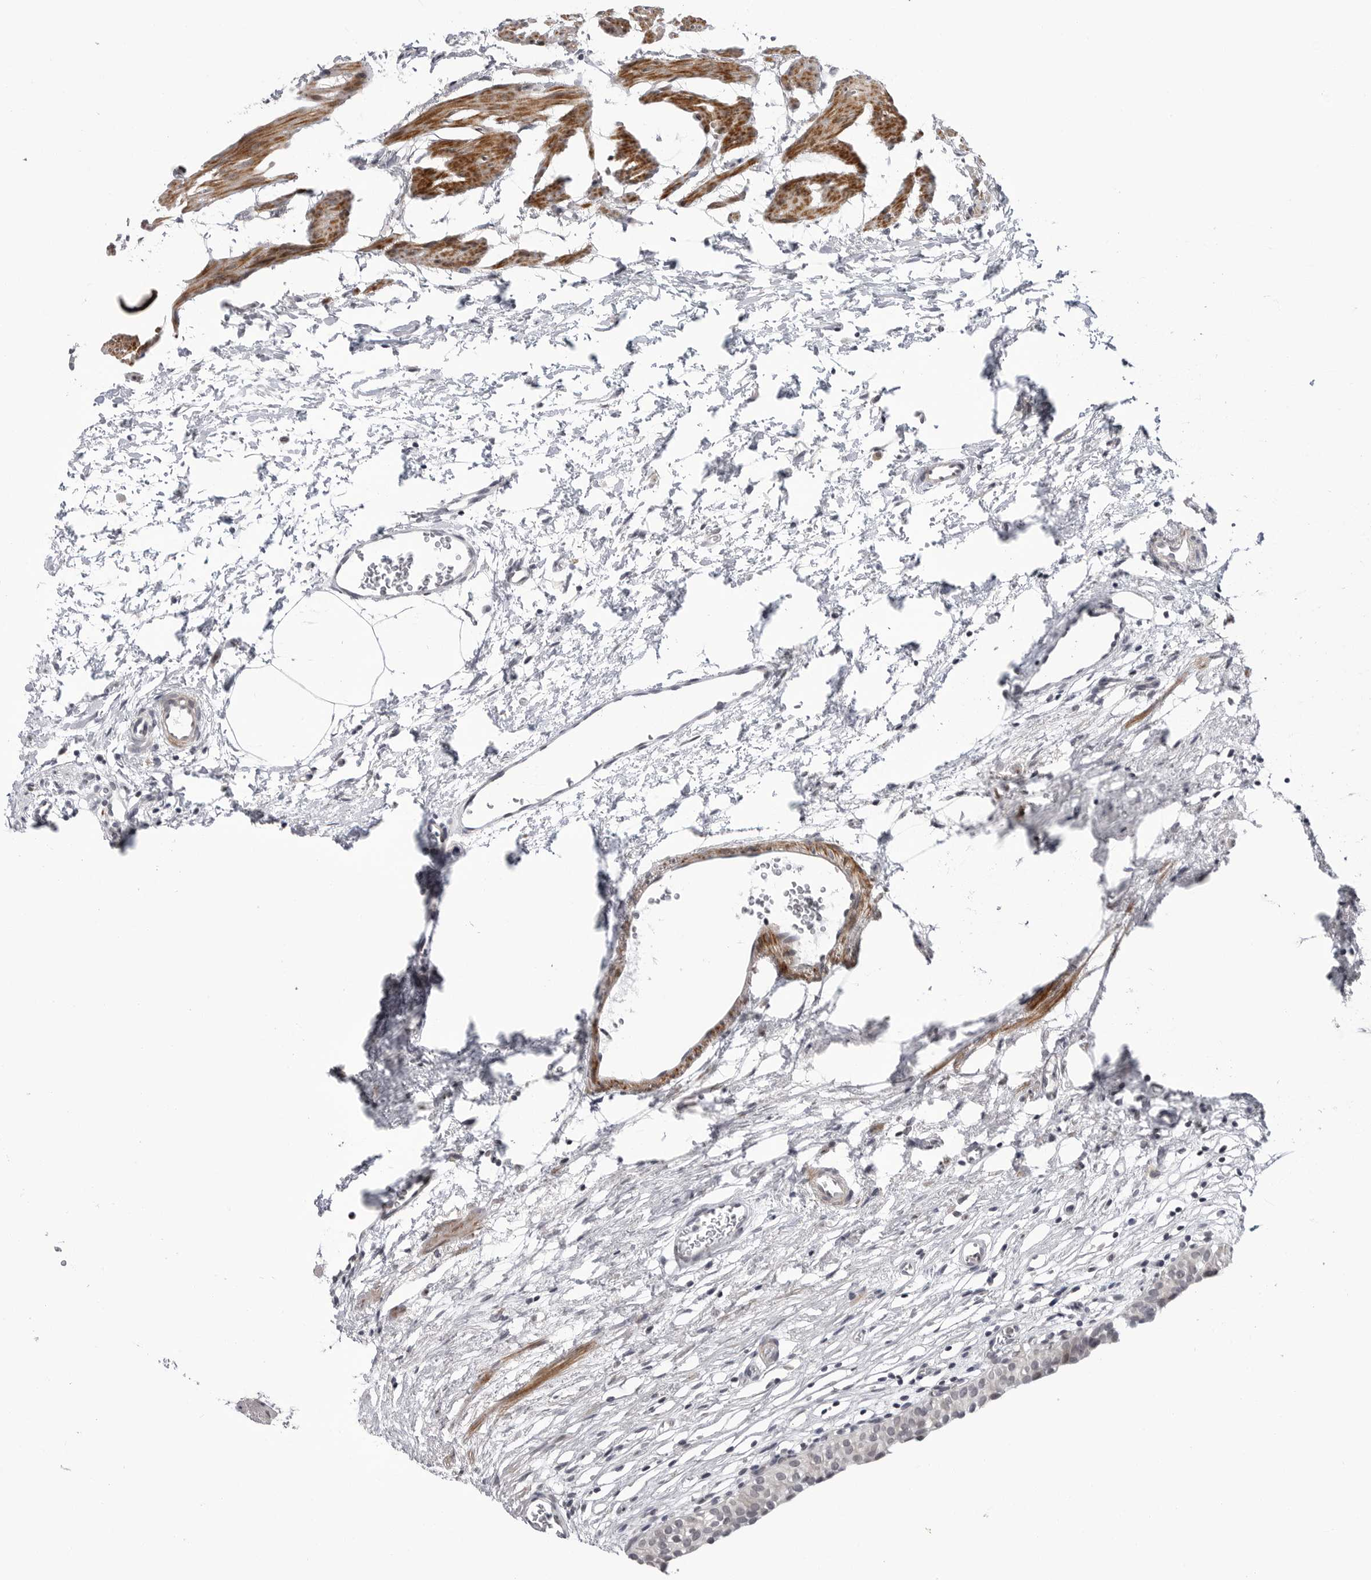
{"staining": {"intensity": "negative", "quantity": "none", "location": "none"}, "tissue": "urinary bladder", "cell_type": "Urothelial cells", "image_type": "normal", "snomed": [{"axis": "morphology", "description": "Normal tissue, NOS"}, {"axis": "morphology", "description": "Urothelial carcinoma, High grade"}, {"axis": "topography", "description": "Urinary bladder"}], "caption": "Urinary bladder stained for a protein using immunohistochemistry demonstrates no positivity urothelial cells.", "gene": "ADAMTS5", "patient": {"sex": "female", "age": 60}}